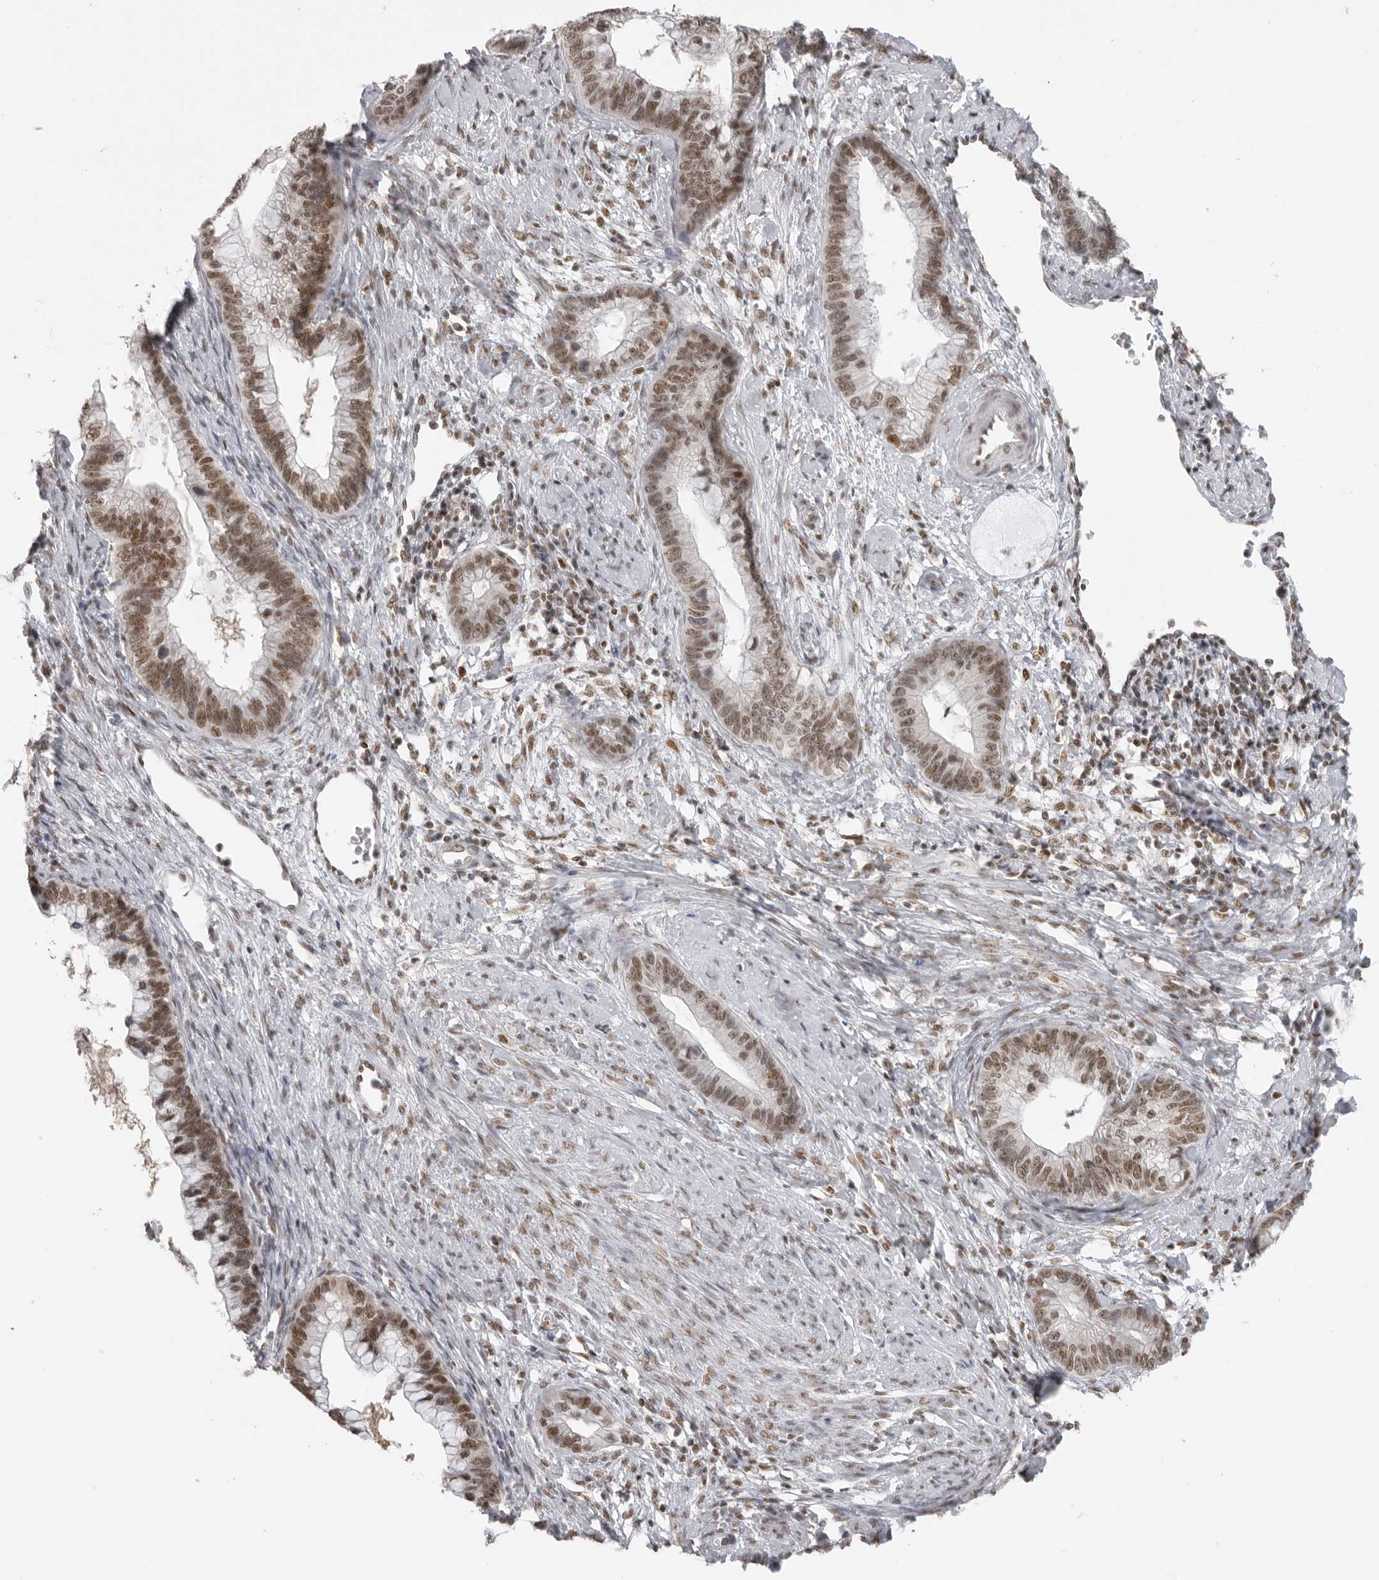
{"staining": {"intensity": "moderate", "quantity": ">75%", "location": "nuclear"}, "tissue": "cervical cancer", "cell_type": "Tumor cells", "image_type": "cancer", "snomed": [{"axis": "morphology", "description": "Adenocarcinoma, NOS"}, {"axis": "topography", "description": "Cervix"}], "caption": "Protein staining displays moderate nuclear positivity in about >75% of tumor cells in cervical cancer (adenocarcinoma).", "gene": "RPA2", "patient": {"sex": "female", "age": 44}}